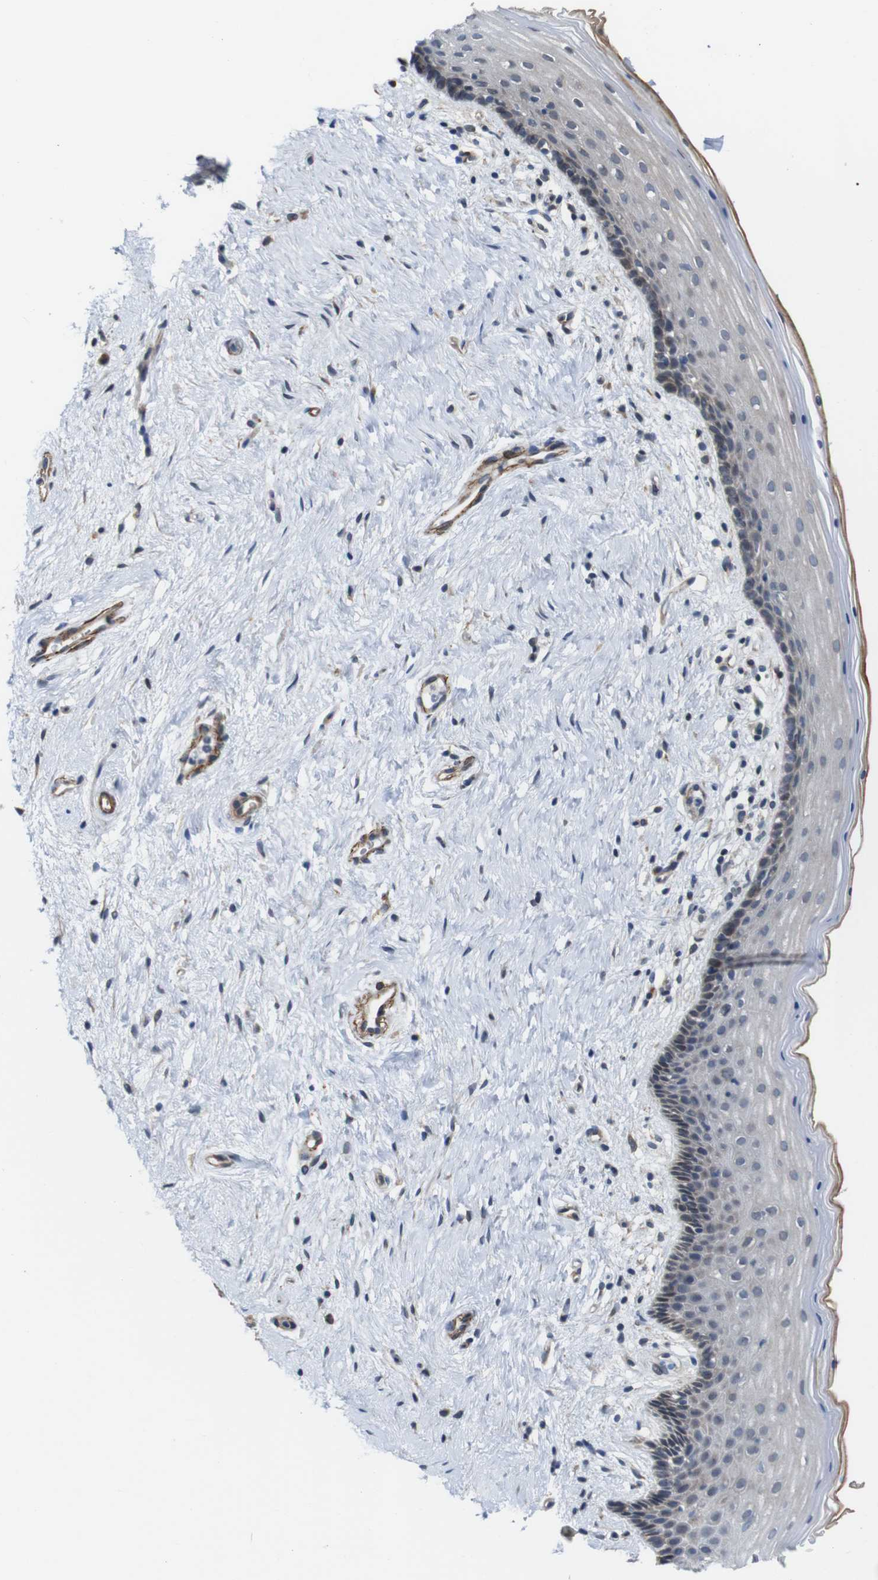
{"staining": {"intensity": "weak", "quantity": "<25%", "location": "cytoplasmic/membranous"}, "tissue": "vagina", "cell_type": "Squamous epithelial cells", "image_type": "normal", "snomed": [{"axis": "morphology", "description": "Normal tissue, NOS"}, {"axis": "topography", "description": "Vagina"}], "caption": "Immunohistochemical staining of unremarkable human vagina displays no significant positivity in squamous epithelial cells.", "gene": "GGT7", "patient": {"sex": "female", "age": 44}}